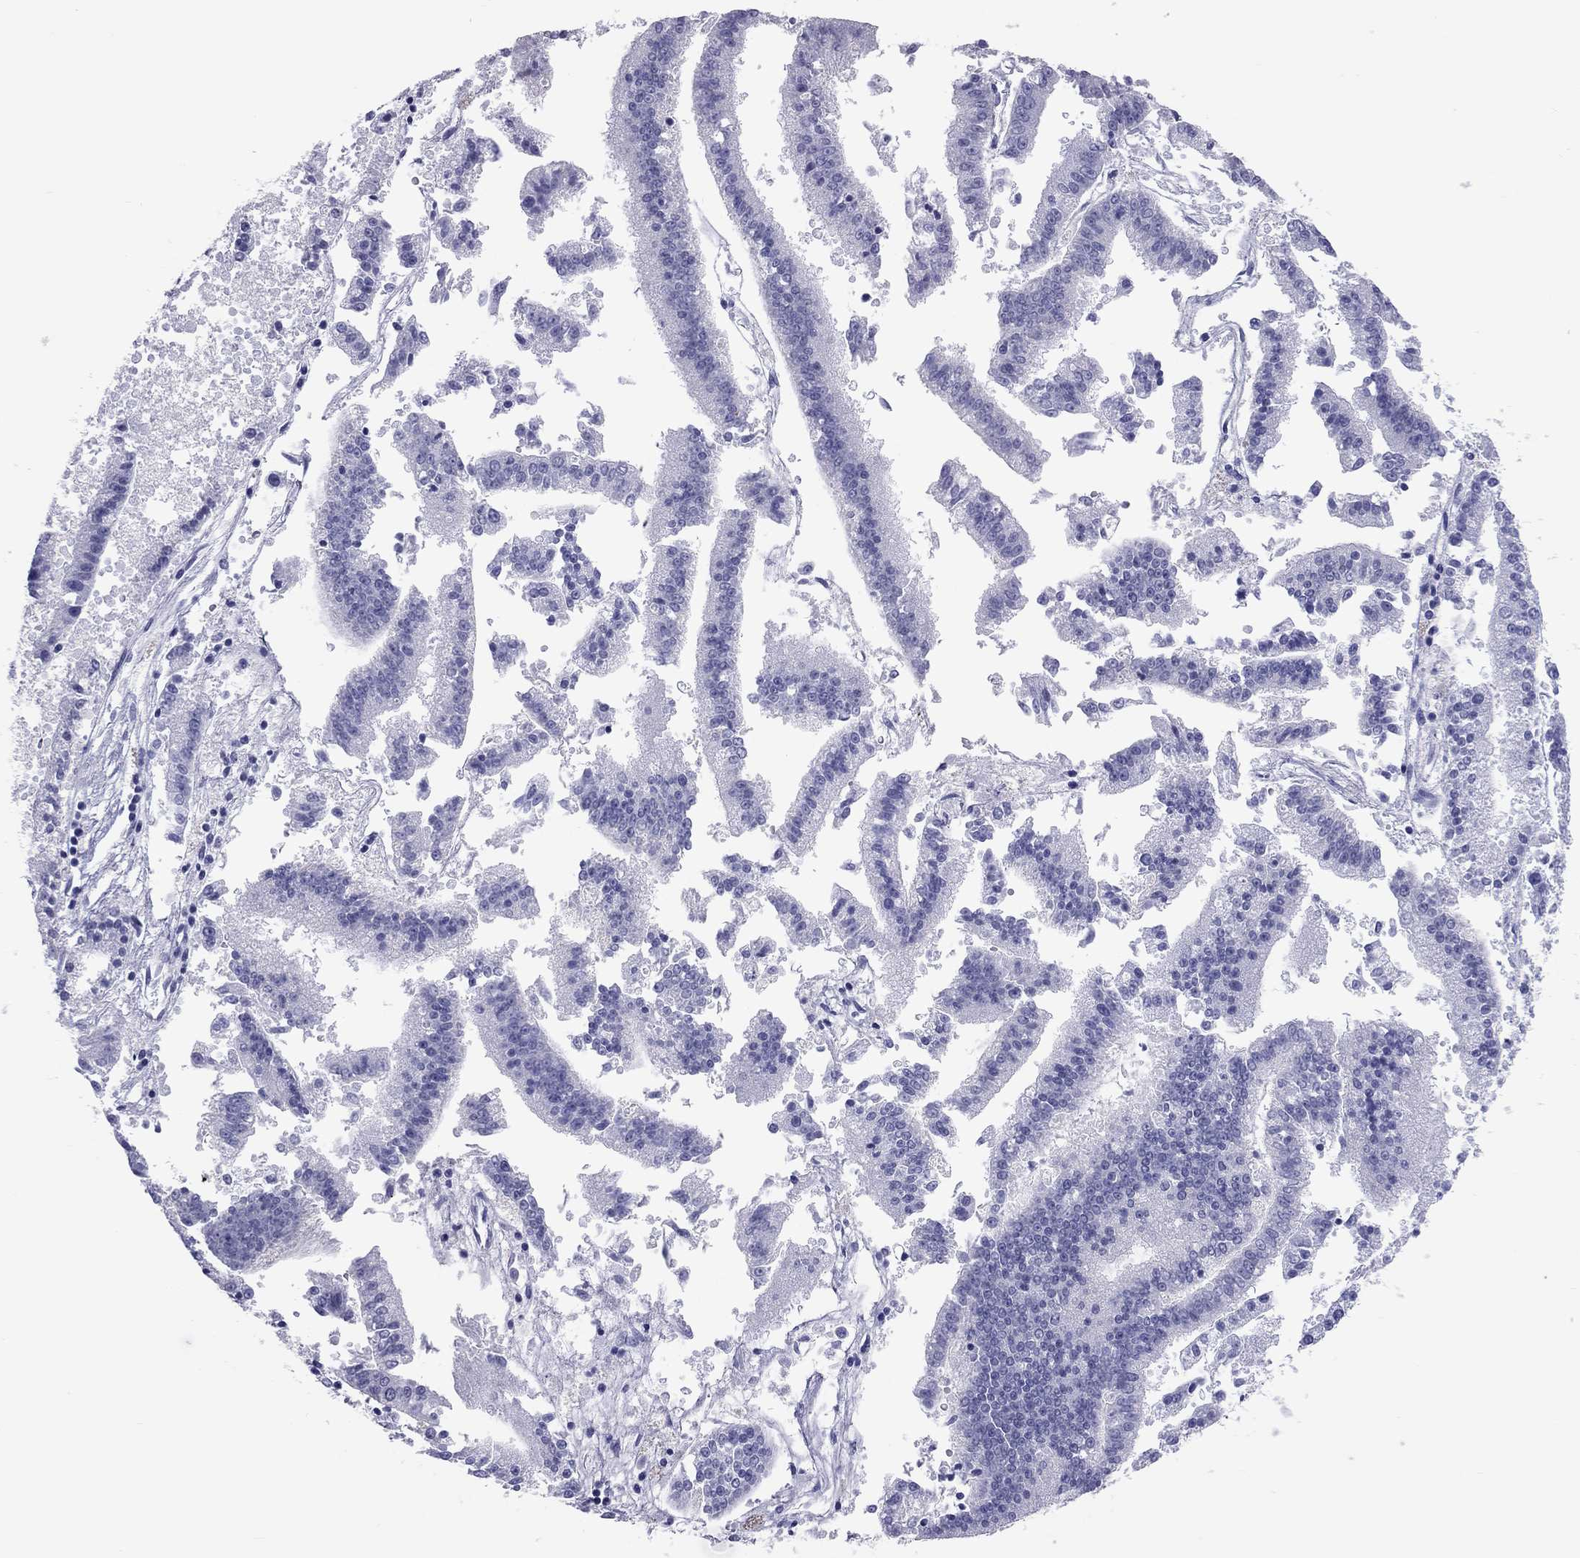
{"staining": {"intensity": "negative", "quantity": "none", "location": "none"}, "tissue": "endometrial cancer", "cell_type": "Tumor cells", "image_type": "cancer", "snomed": [{"axis": "morphology", "description": "Adenocarcinoma, NOS"}, {"axis": "topography", "description": "Endometrium"}], "caption": "Immunohistochemical staining of human endometrial cancer (adenocarcinoma) reveals no significant staining in tumor cells.", "gene": "FSCN3", "patient": {"sex": "female", "age": 66}}